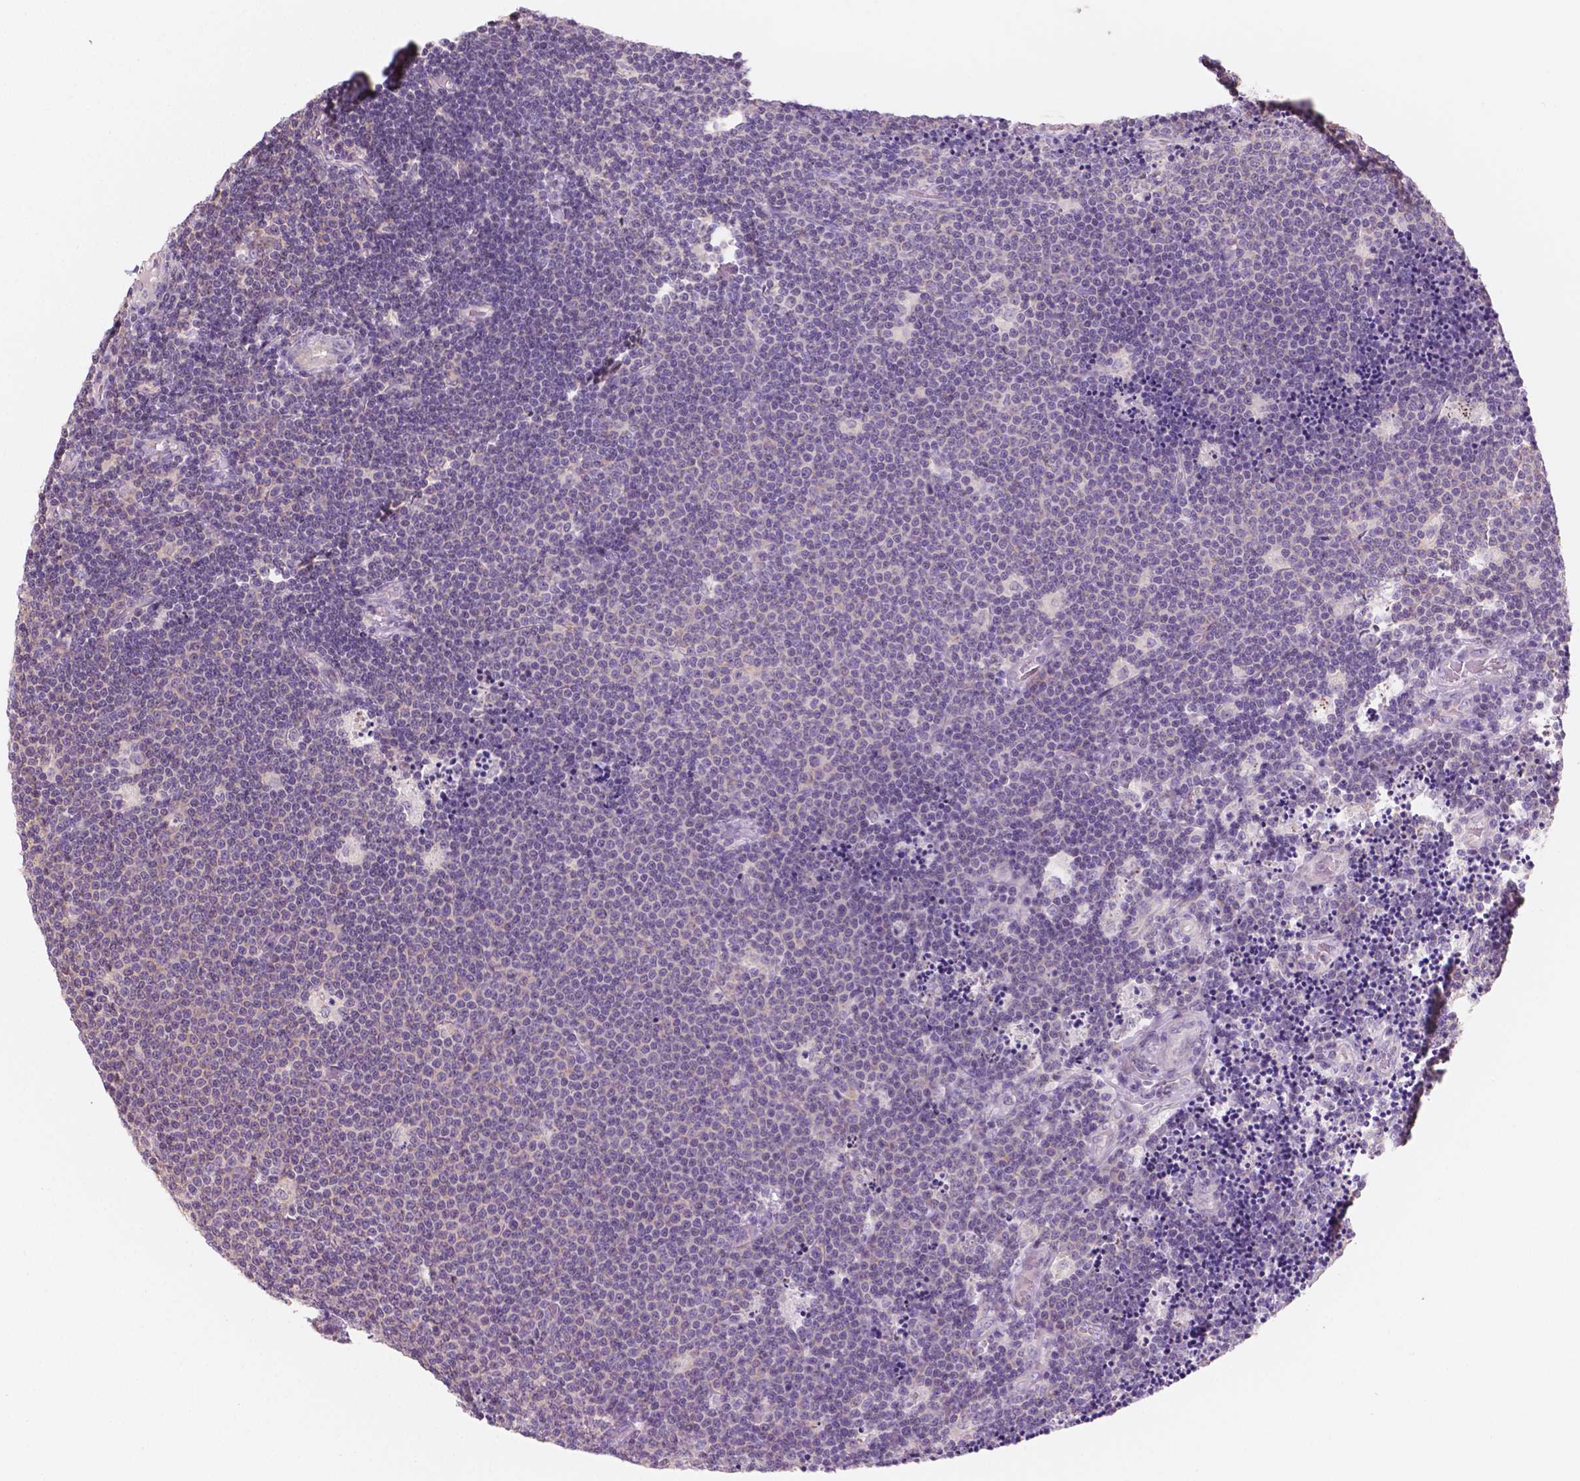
{"staining": {"intensity": "negative", "quantity": "none", "location": "none"}, "tissue": "lymphoma", "cell_type": "Tumor cells", "image_type": "cancer", "snomed": [{"axis": "morphology", "description": "Malignant lymphoma, non-Hodgkin's type, Low grade"}, {"axis": "topography", "description": "Brain"}], "caption": "Lymphoma stained for a protein using IHC shows no positivity tumor cells.", "gene": "SBSN", "patient": {"sex": "female", "age": 66}}